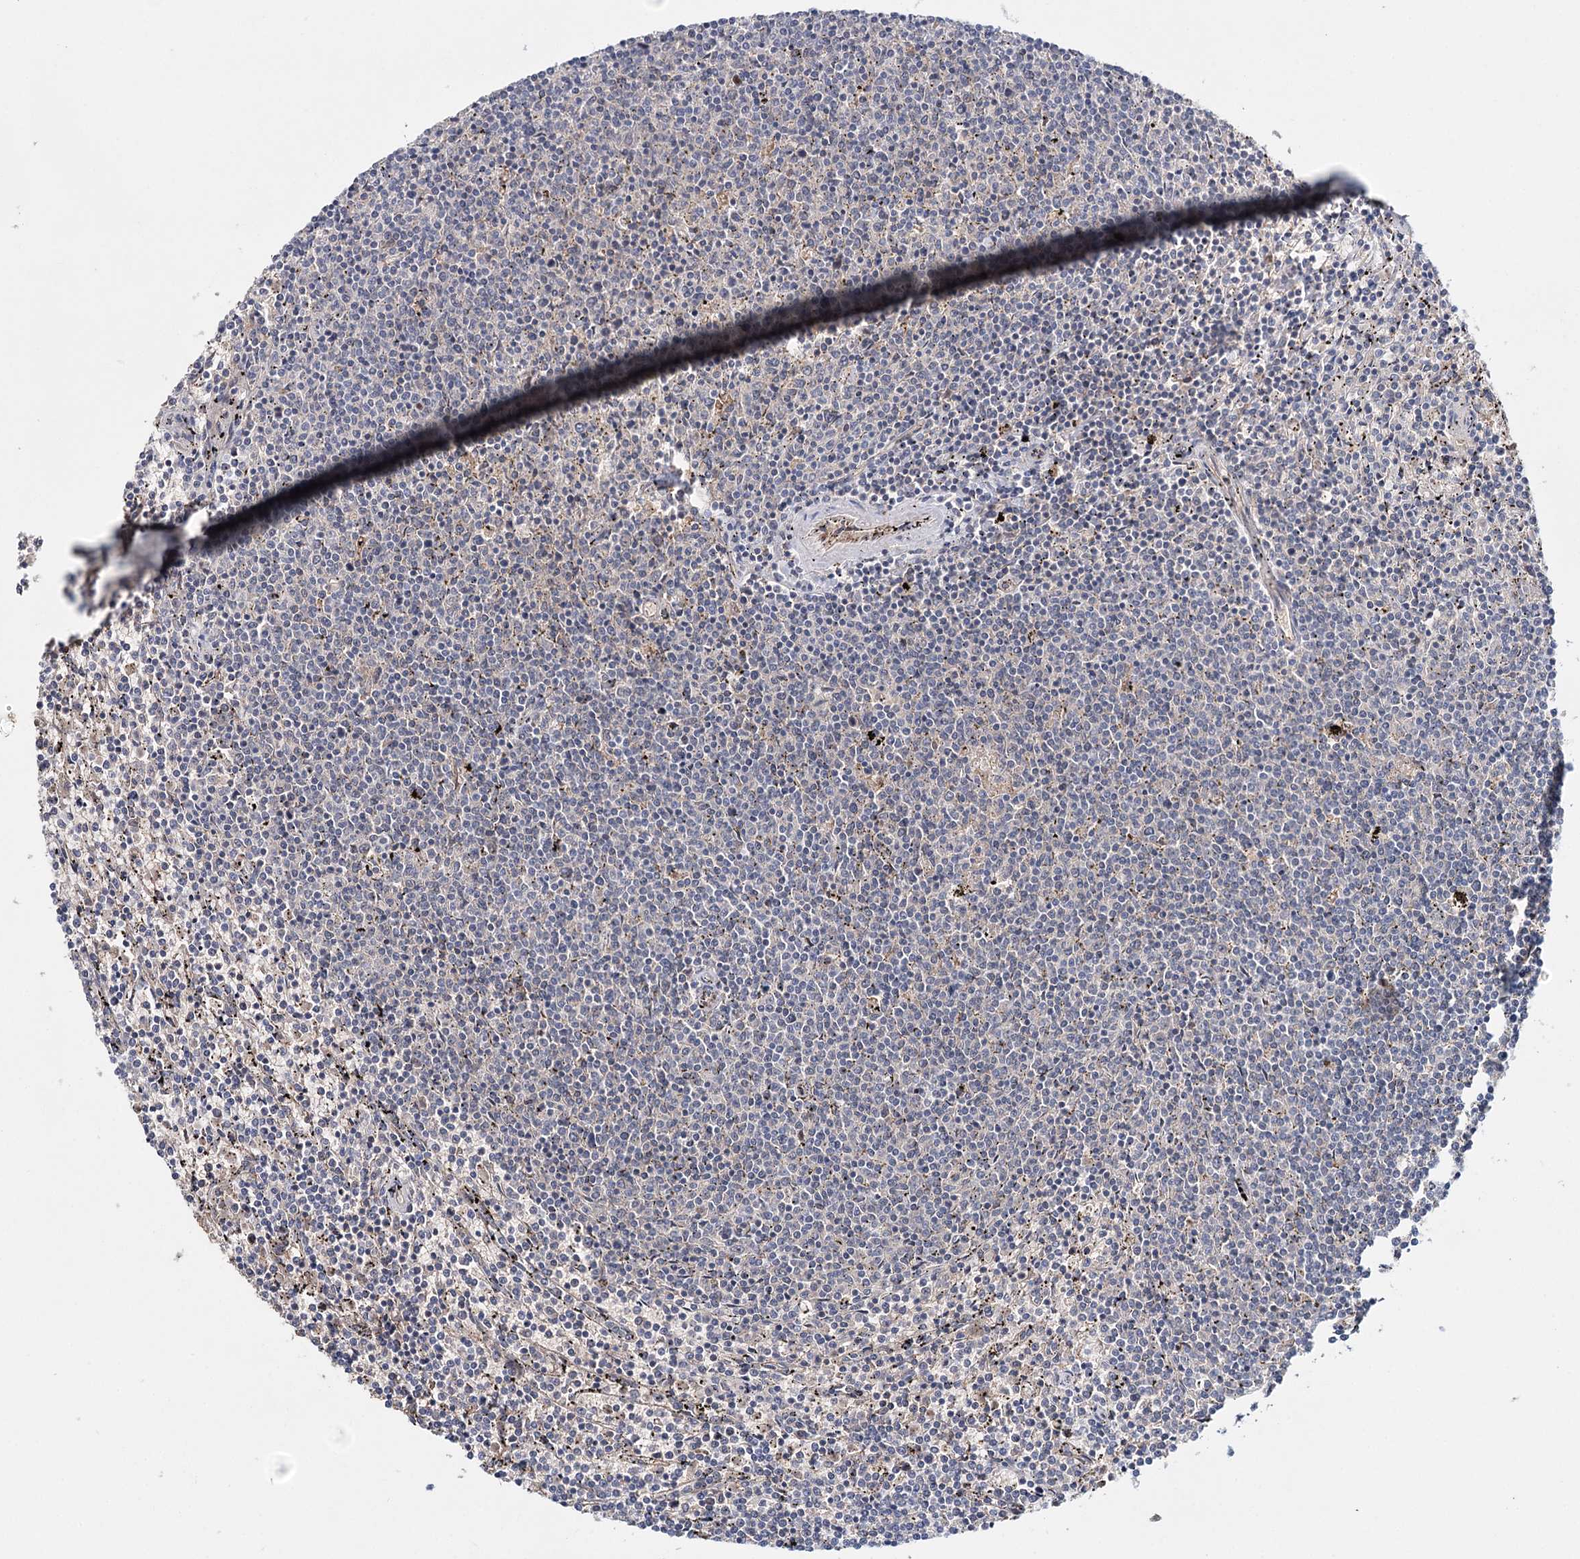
{"staining": {"intensity": "negative", "quantity": "none", "location": "none"}, "tissue": "lymphoma", "cell_type": "Tumor cells", "image_type": "cancer", "snomed": [{"axis": "morphology", "description": "Malignant lymphoma, non-Hodgkin's type, Low grade"}, {"axis": "topography", "description": "Spleen"}], "caption": "DAB (3,3'-diaminobenzidine) immunohistochemical staining of human lymphoma demonstrates no significant staining in tumor cells.", "gene": "PKP4", "patient": {"sex": "female", "age": 50}}